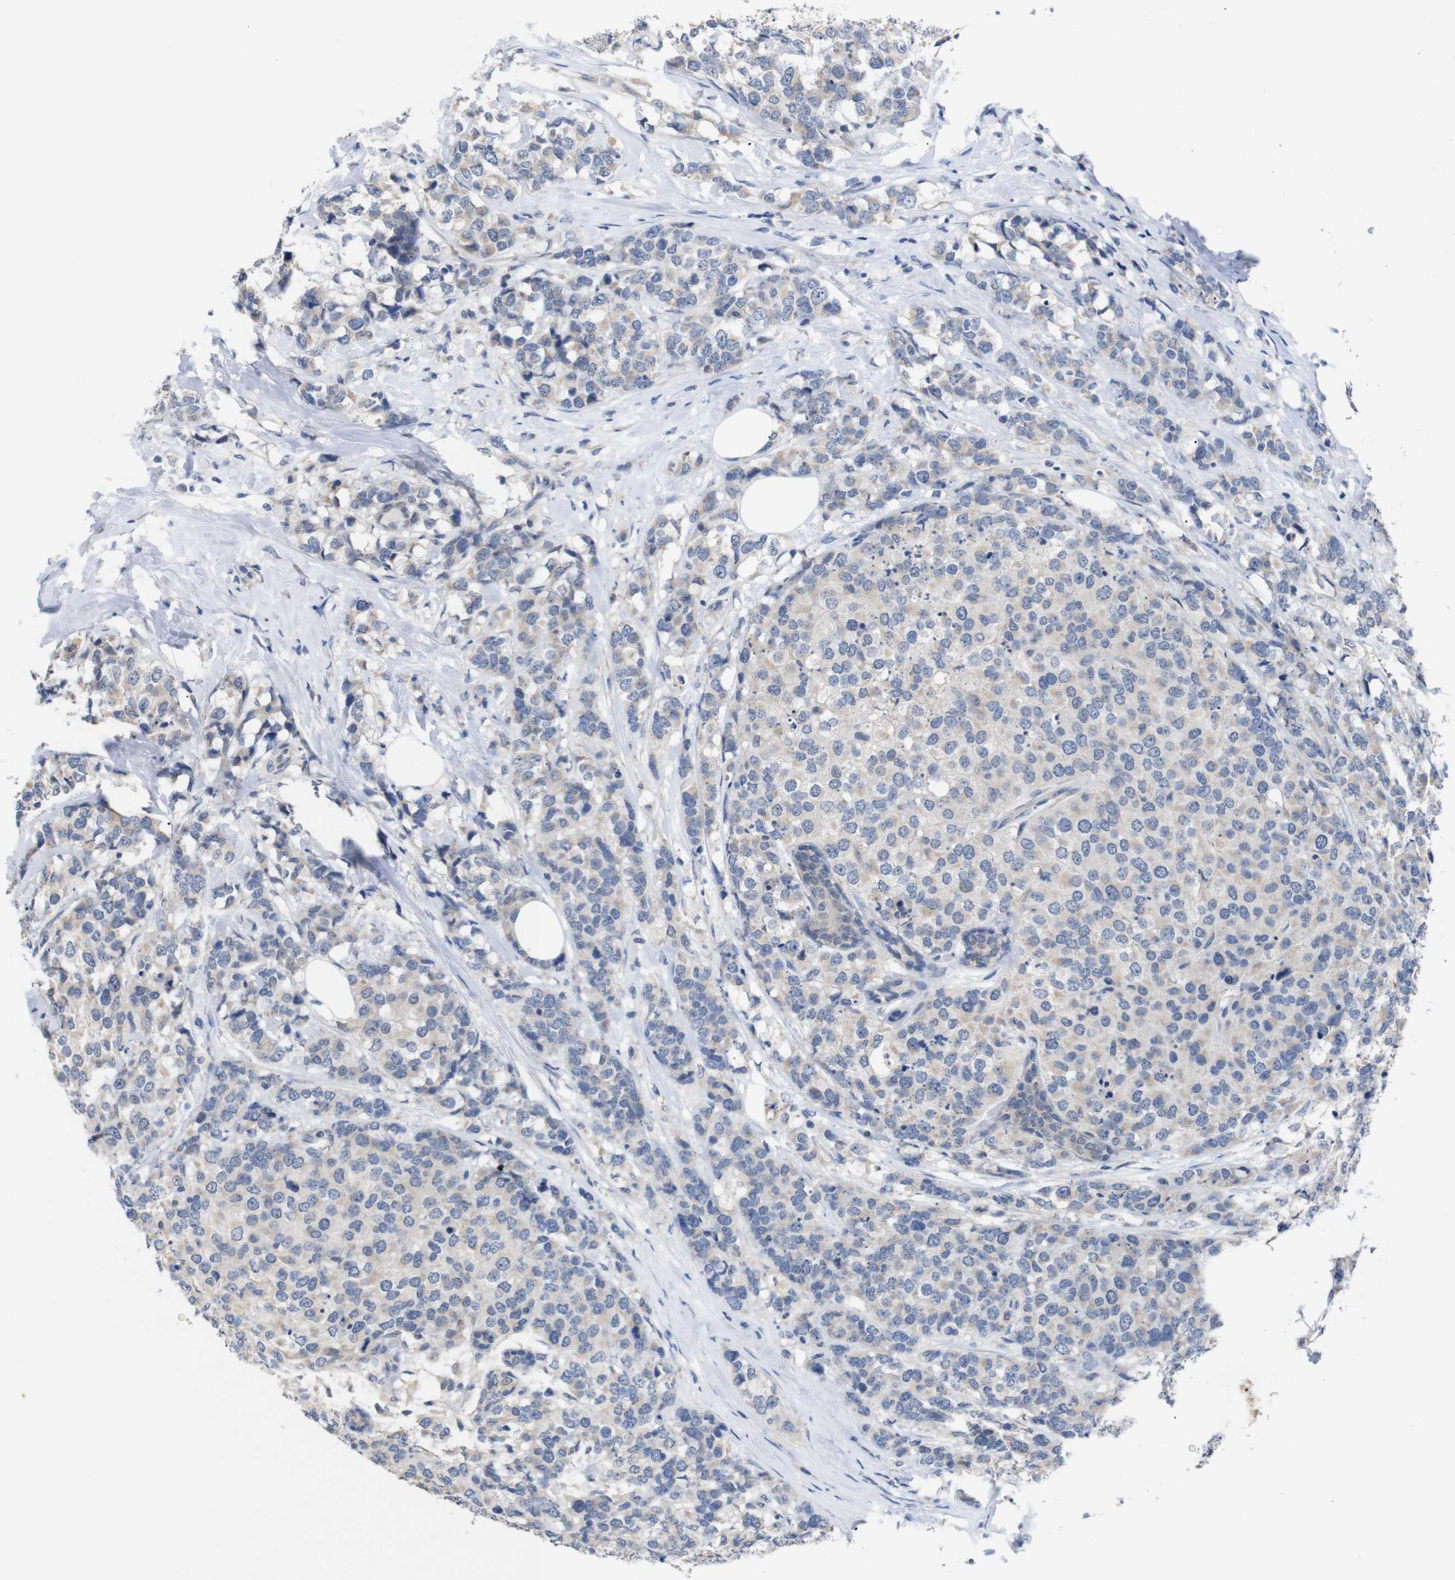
{"staining": {"intensity": "weak", "quantity": "<25%", "location": "cytoplasmic/membranous"}, "tissue": "breast cancer", "cell_type": "Tumor cells", "image_type": "cancer", "snomed": [{"axis": "morphology", "description": "Lobular carcinoma"}, {"axis": "topography", "description": "Breast"}], "caption": "This is an immunohistochemistry (IHC) image of human breast lobular carcinoma. There is no positivity in tumor cells.", "gene": "HNF1A", "patient": {"sex": "female", "age": 59}}